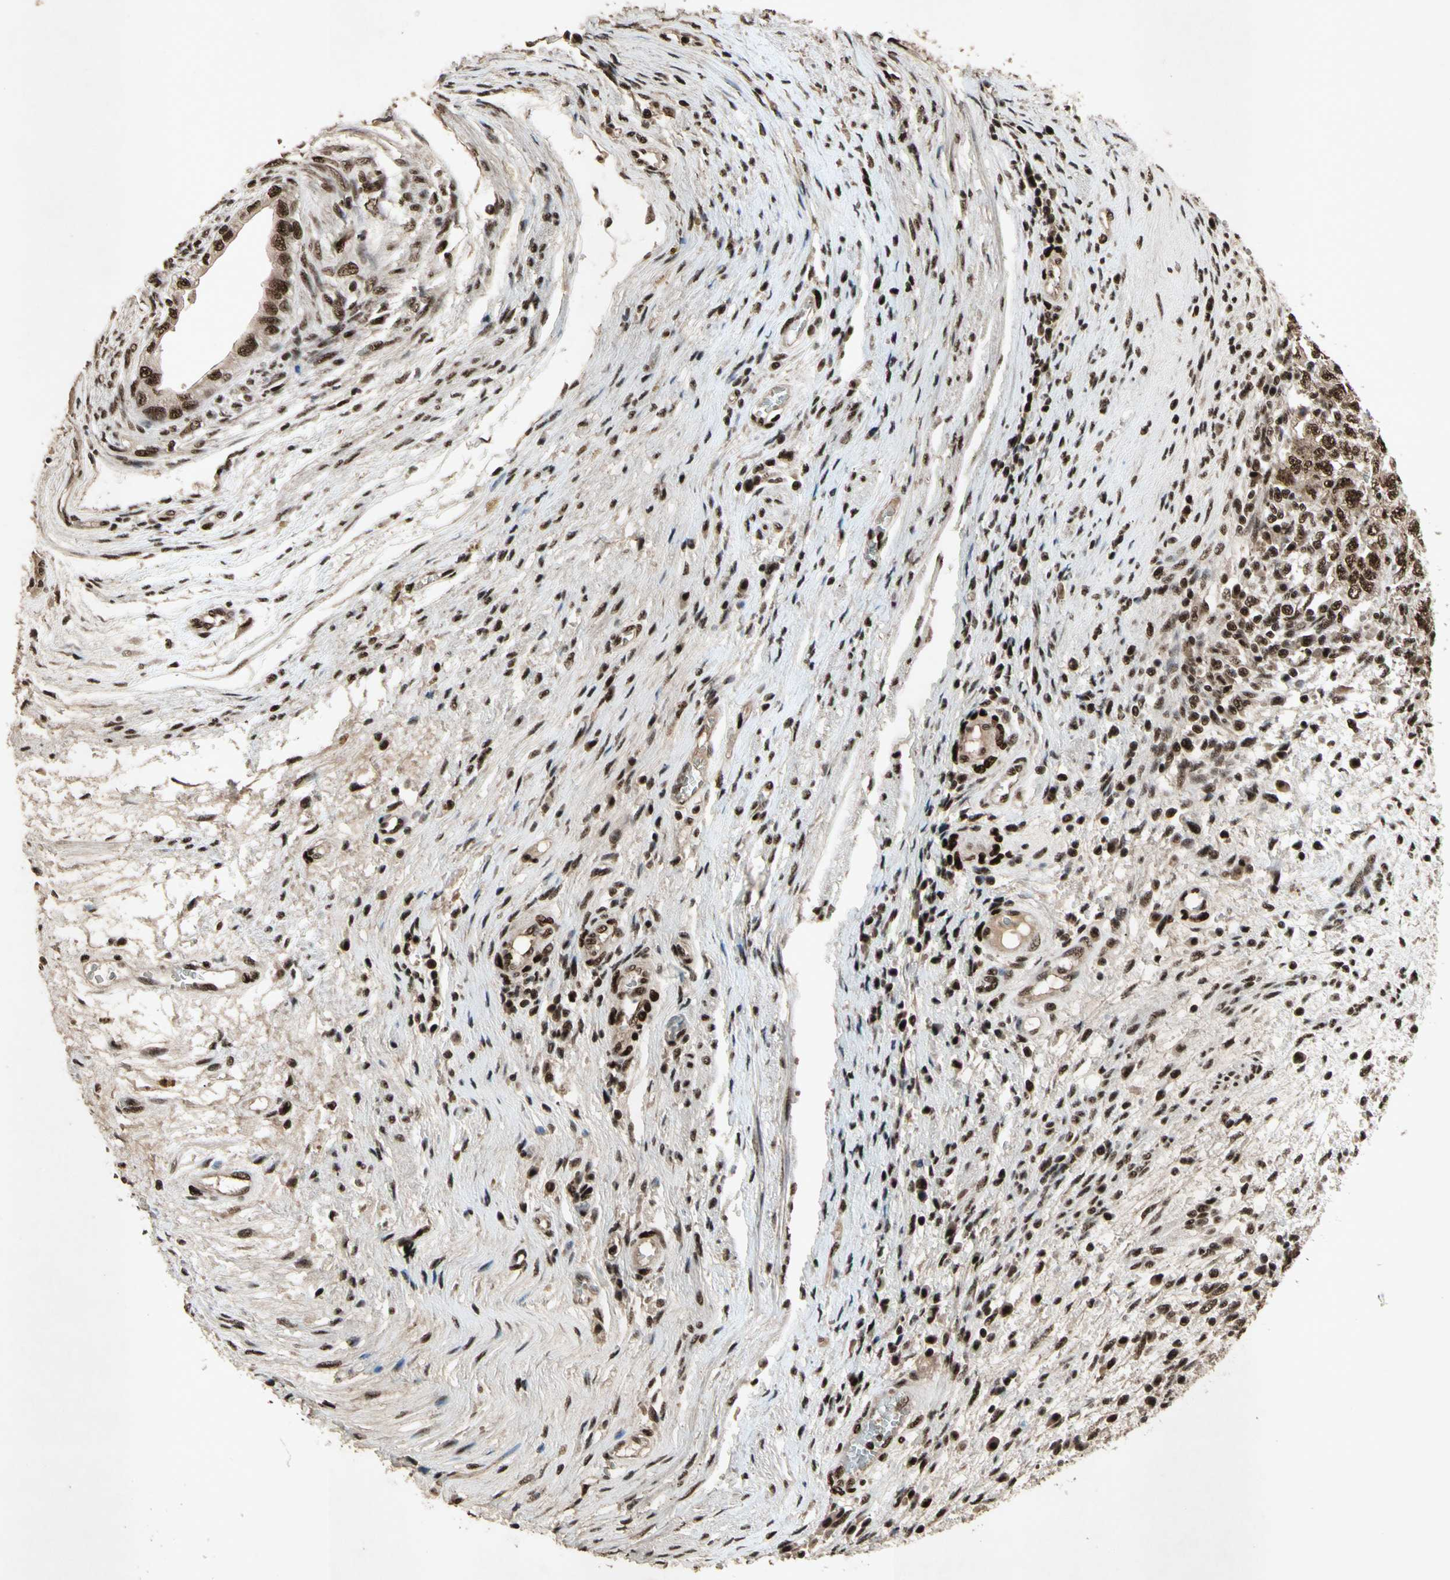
{"staining": {"intensity": "strong", "quantity": ">75%", "location": "cytoplasmic/membranous,nuclear"}, "tissue": "testis cancer", "cell_type": "Tumor cells", "image_type": "cancer", "snomed": [{"axis": "morphology", "description": "Carcinoma, Embryonal, NOS"}, {"axis": "topography", "description": "Testis"}], "caption": "Strong cytoplasmic/membranous and nuclear staining is seen in approximately >75% of tumor cells in testis cancer.", "gene": "TBX2", "patient": {"sex": "male", "age": 26}}